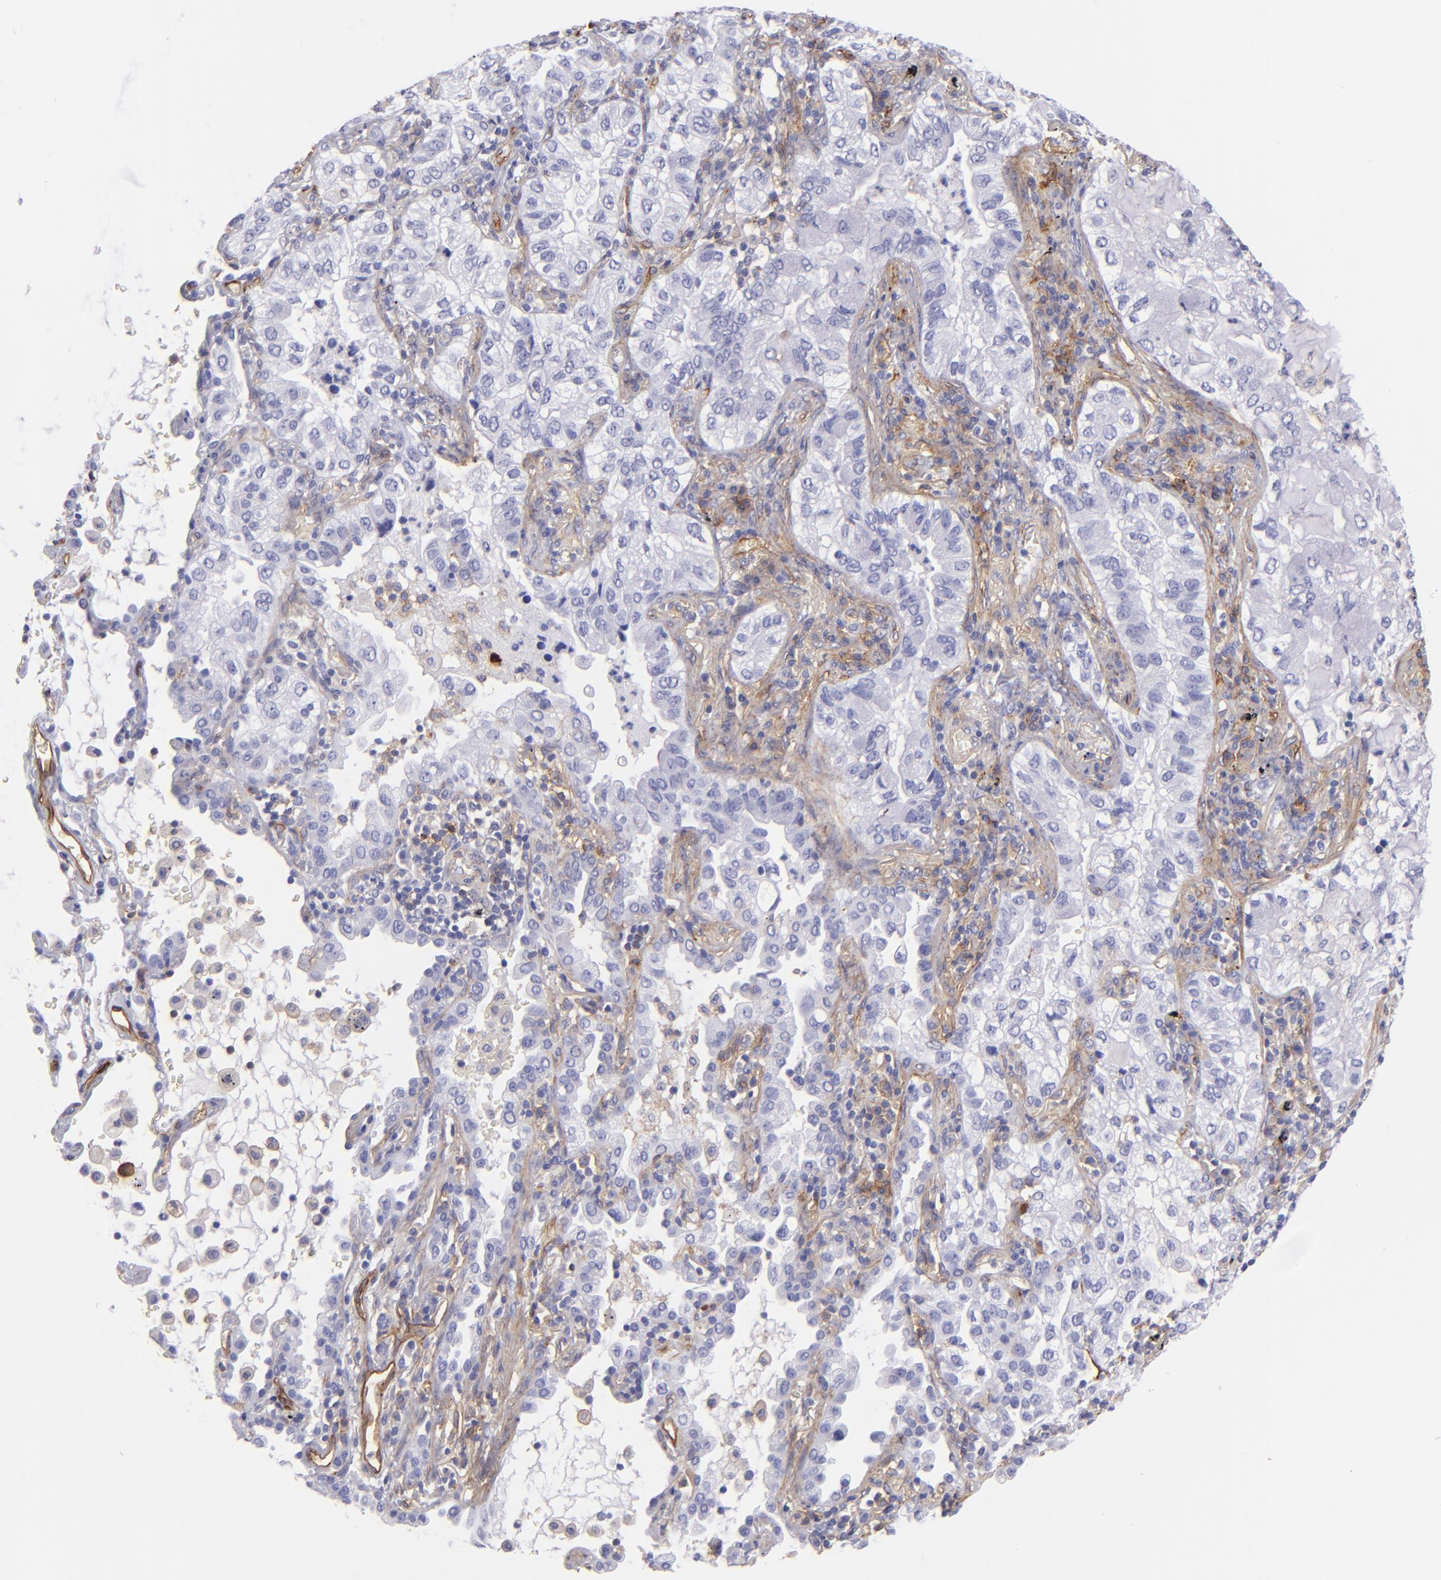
{"staining": {"intensity": "negative", "quantity": "none", "location": "none"}, "tissue": "lung cancer", "cell_type": "Tumor cells", "image_type": "cancer", "snomed": [{"axis": "morphology", "description": "Adenocarcinoma, NOS"}, {"axis": "topography", "description": "Lung"}], "caption": "This is an immunohistochemistry (IHC) photomicrograph of human lung cancer (adenocarcinoma). There is no staining in tumor cells.", "gene": "ENTPD1", "patient": {"sex": "female", "age": 50}}